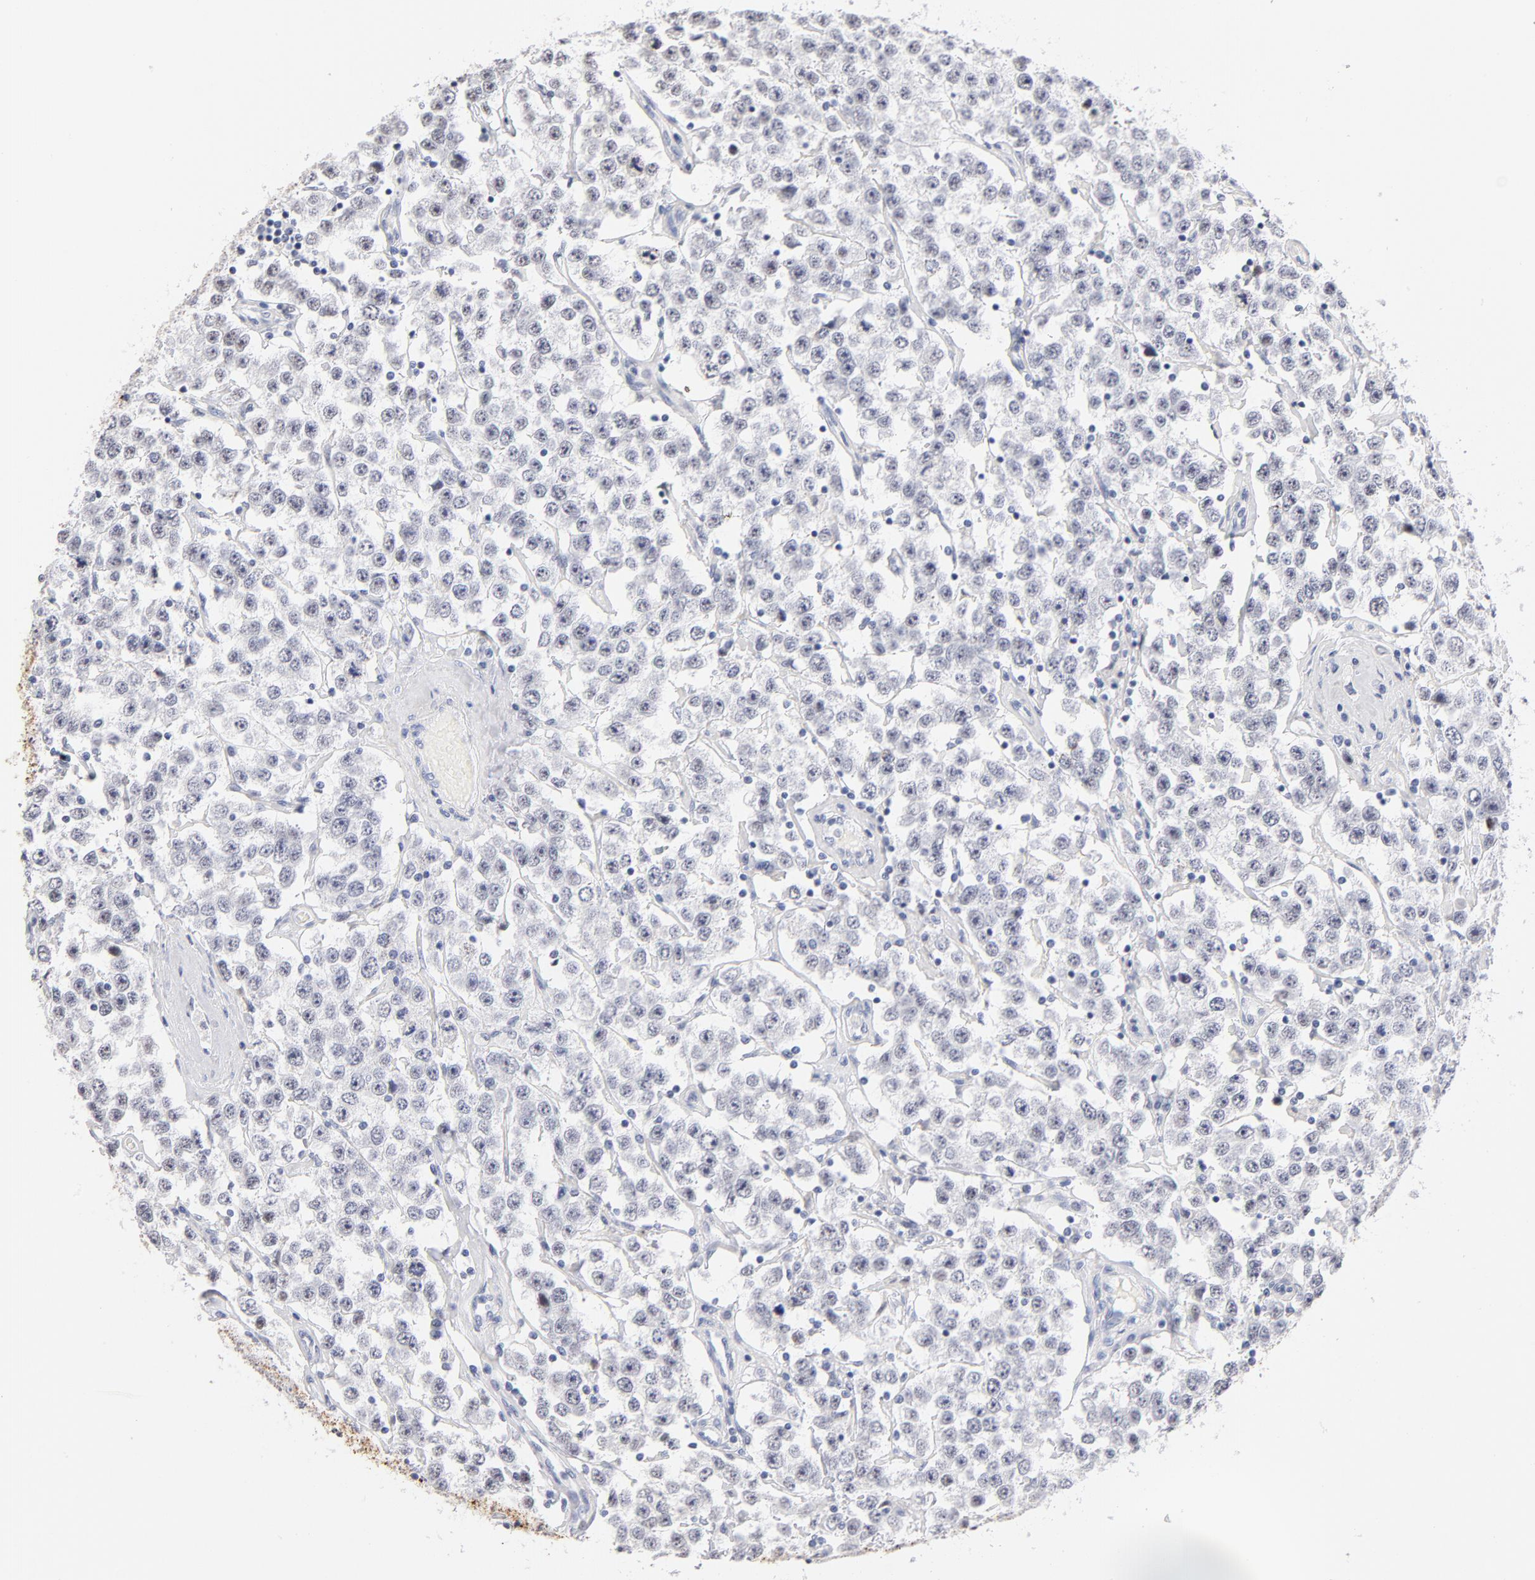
{"staining": {"intensity": "negative", "quantity": "none", "location": "none"}, "tissue": "testis cancer", "cell_type": "Tumor cells", "image_type": "cancer", "snomed": [{"axis": "morphology", "description": "Seminoma, NOS"}, {"axis": "topography", "description": "Testis"}], "caption": "Immunohistochemistry (IHC) of testis cancer (seminoma) demonstrates no staining in tumor cells. (DAB (3,3'-diaminobenzidine) IHC, high magnification).", "gene": "KHNYN", "patient": {"sex": "male", "age": 52}}